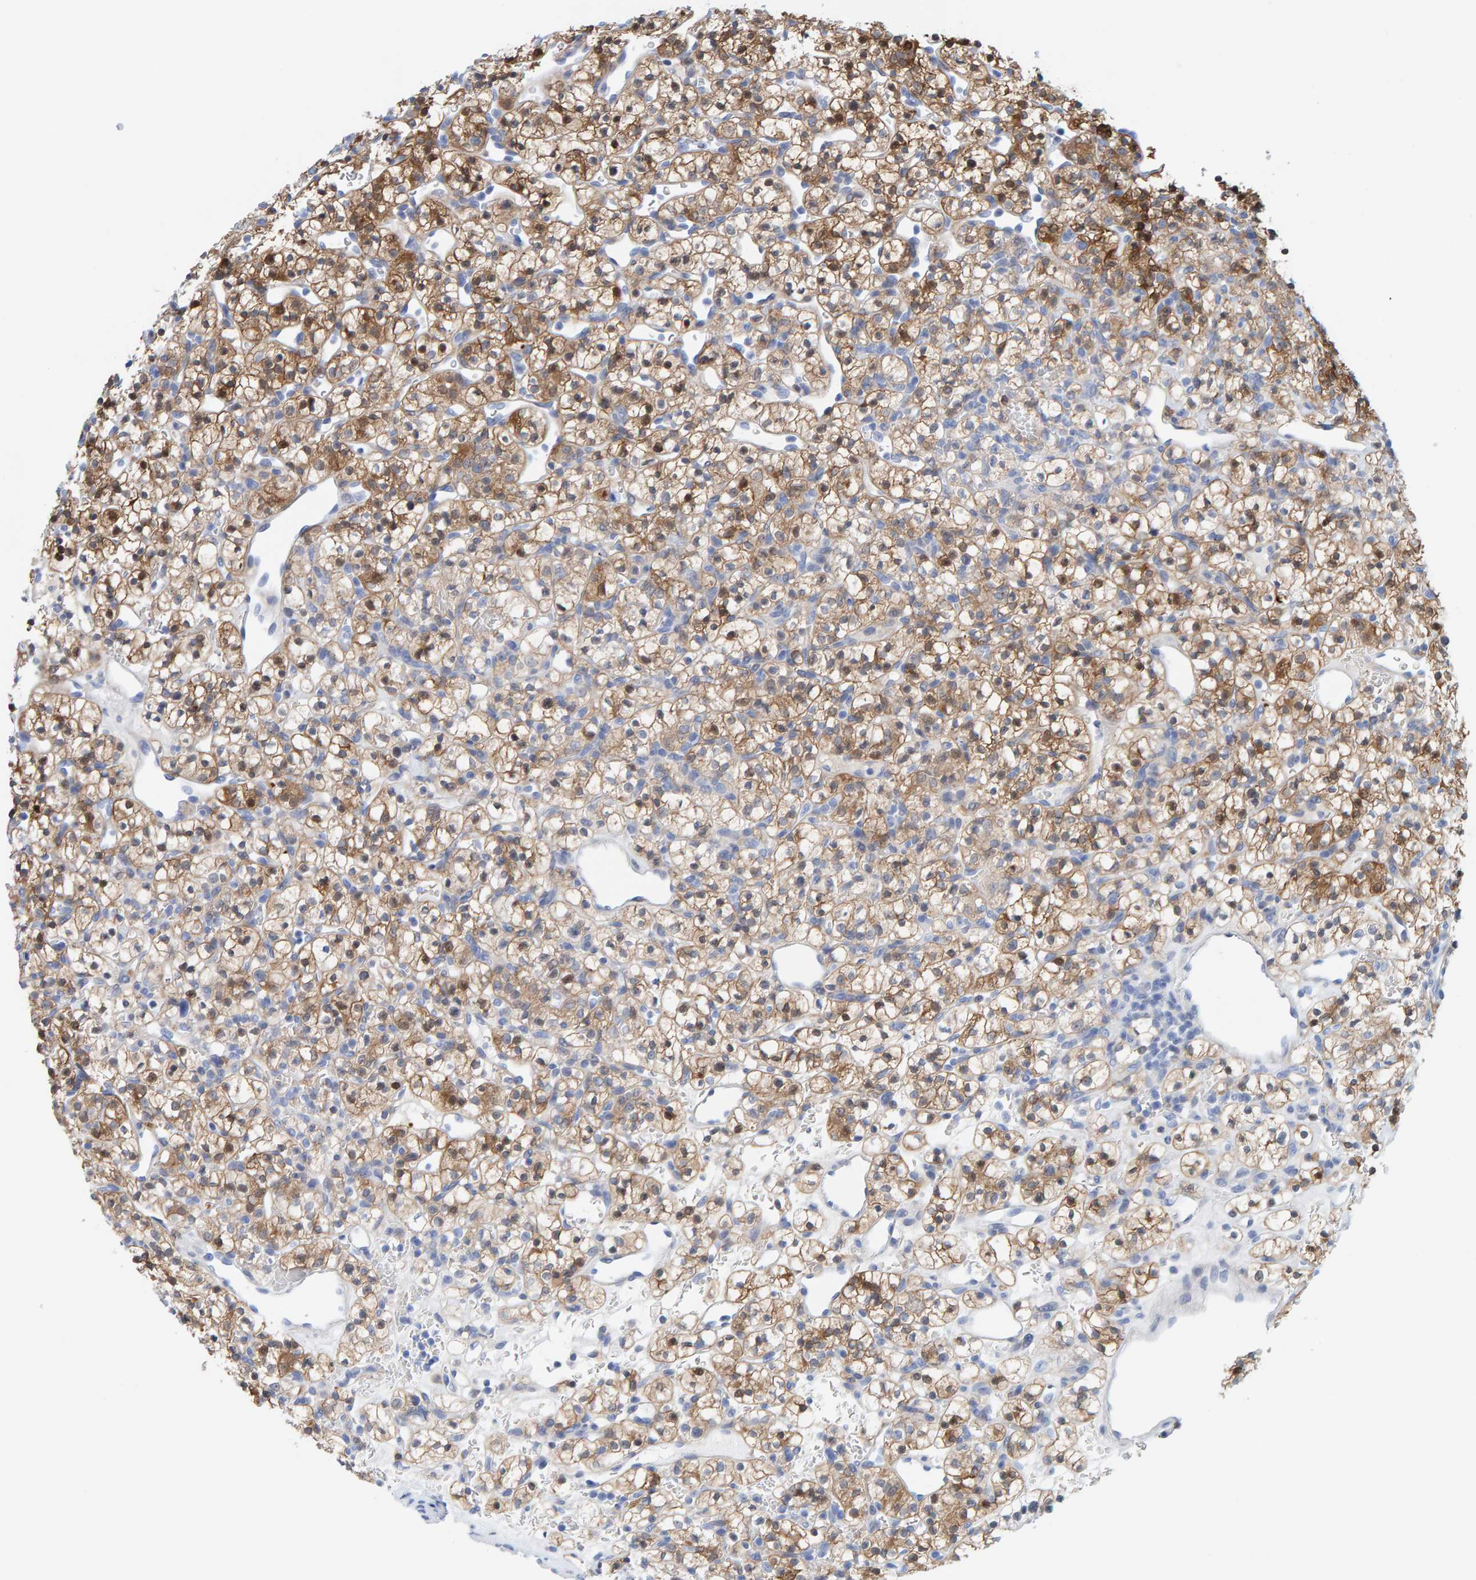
{"staining": {"intensity": "moderate", "quantity": ">75%", "location": "cytoplasmic/membranous"}, "tissue": "renal cancer", "cell_type": "Tumor cells", "image_type": "cancer", "snomed": [{"axis": "morphology", "description": "Adenocarcinoma, NOS"}, {"axis": "topography", "description": "Kidney"}], "caption": "High-power microscopy captured an IHC micrograph of renal cancer, revealing moderate cytoplasmic/membranous positivity in about >75% of tumor cells. The staining was performed using DAB (3,3'-diaminobenzidine), with brown indicating positive protein expression. Nuclei are stained blue with hematoxylin.", "gene": "KLHL11", "patient": {"sex": "female", "age": 57}}